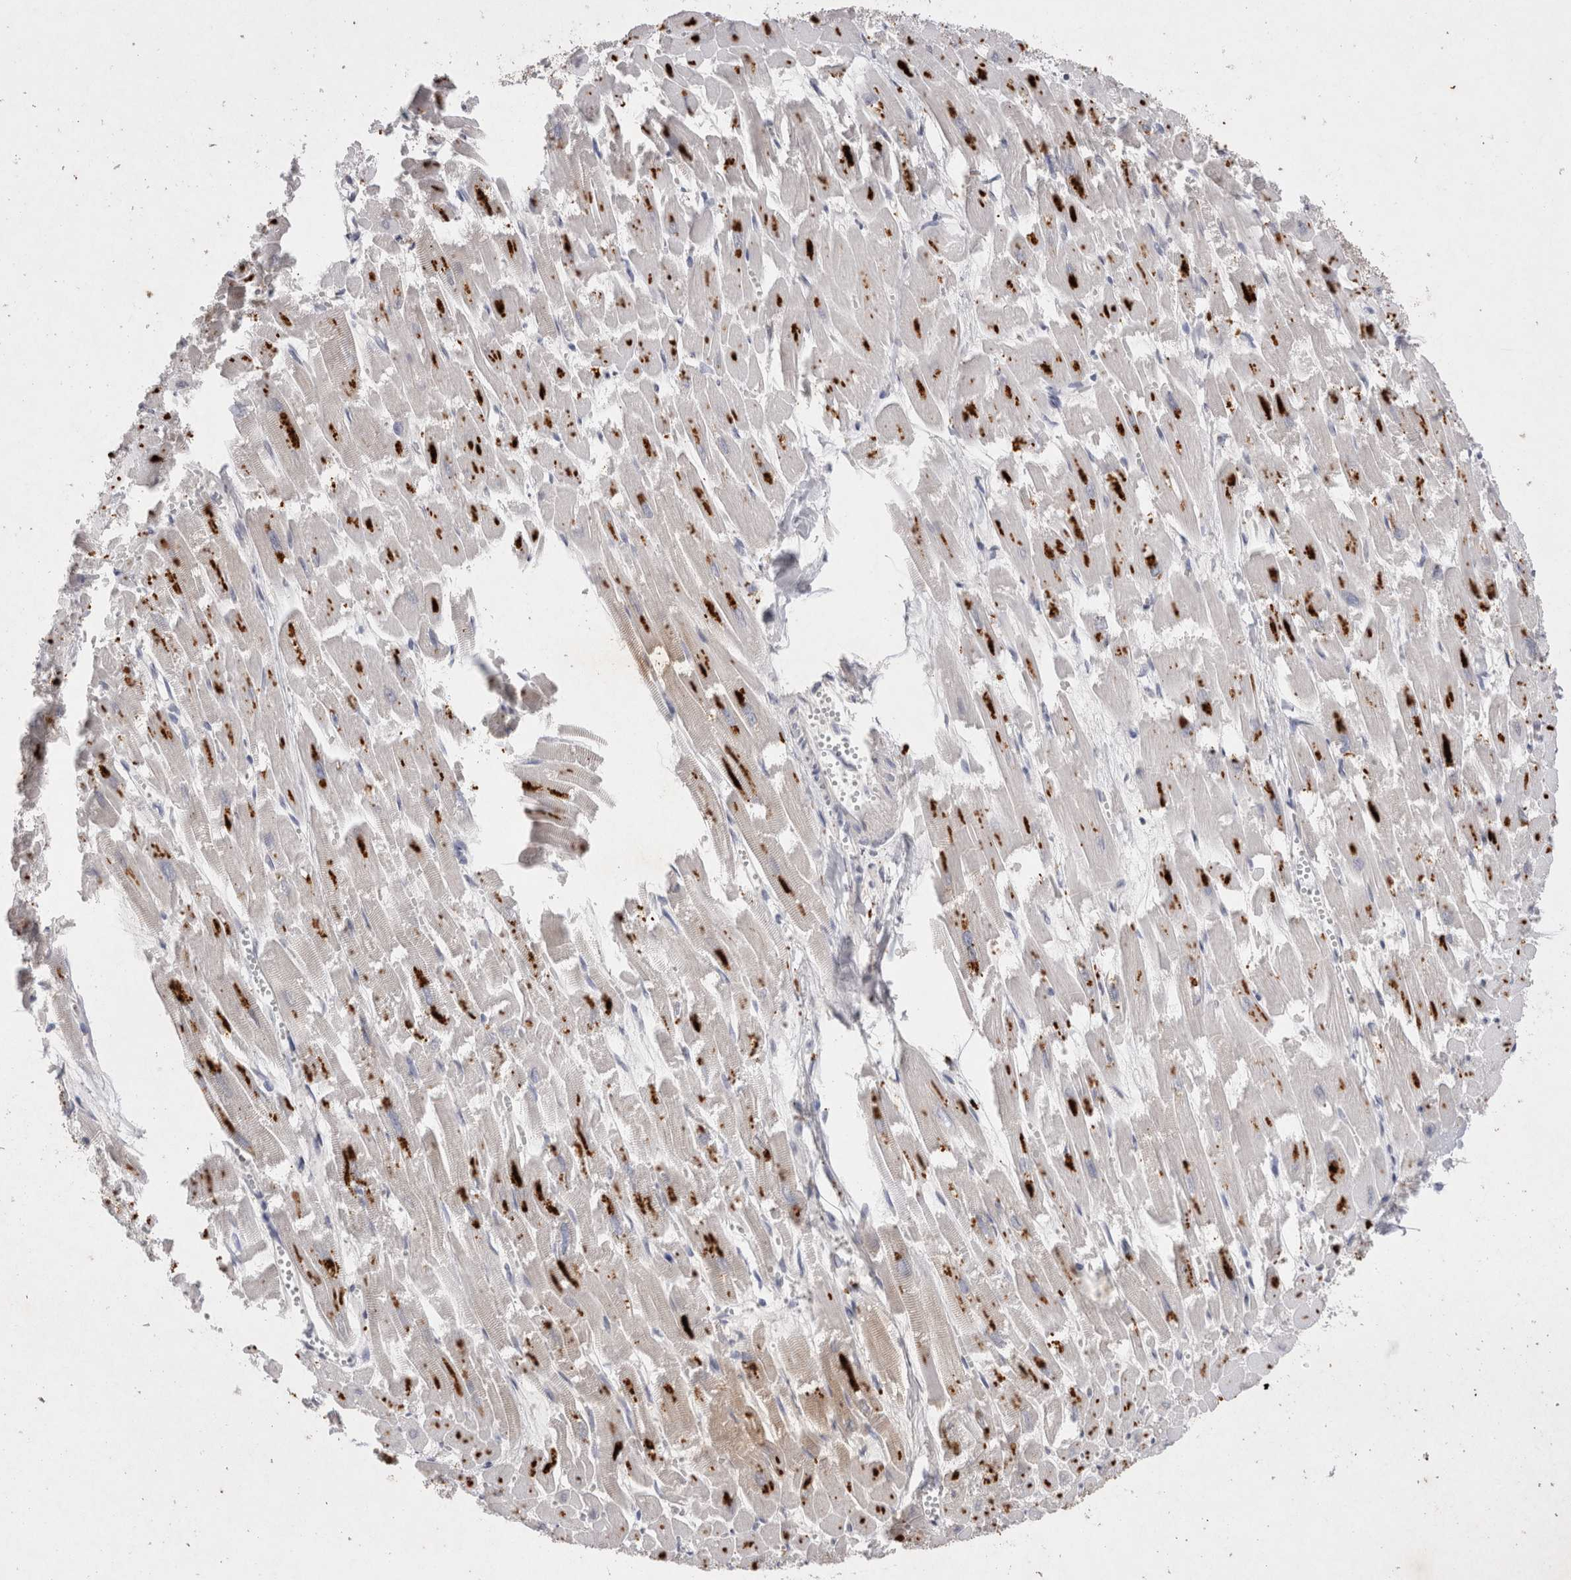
{"staining": {"intensity": "moderate", "quantity": "25%-75%", "location": "cytoplasmic/membranous"}, "tissue": "heart muscle", "cell_type": "Cardiomyocytes", "image_type": "normal", "snomed": [{"axis": "morphology", "description": "Normal tissue, NOS"}, {"axis": "topography", "description": "Heart"}], "caption": "Cardiomyocytes exhibit moderate cytoplasmic/membranous positivity in approximately 25%-75% of cells in normal heart muscle. (DAB IHC with brightfield microscopy, high magnification).", "gene": "RASSF3", "patient": {"sex": "male", "age": 54}}